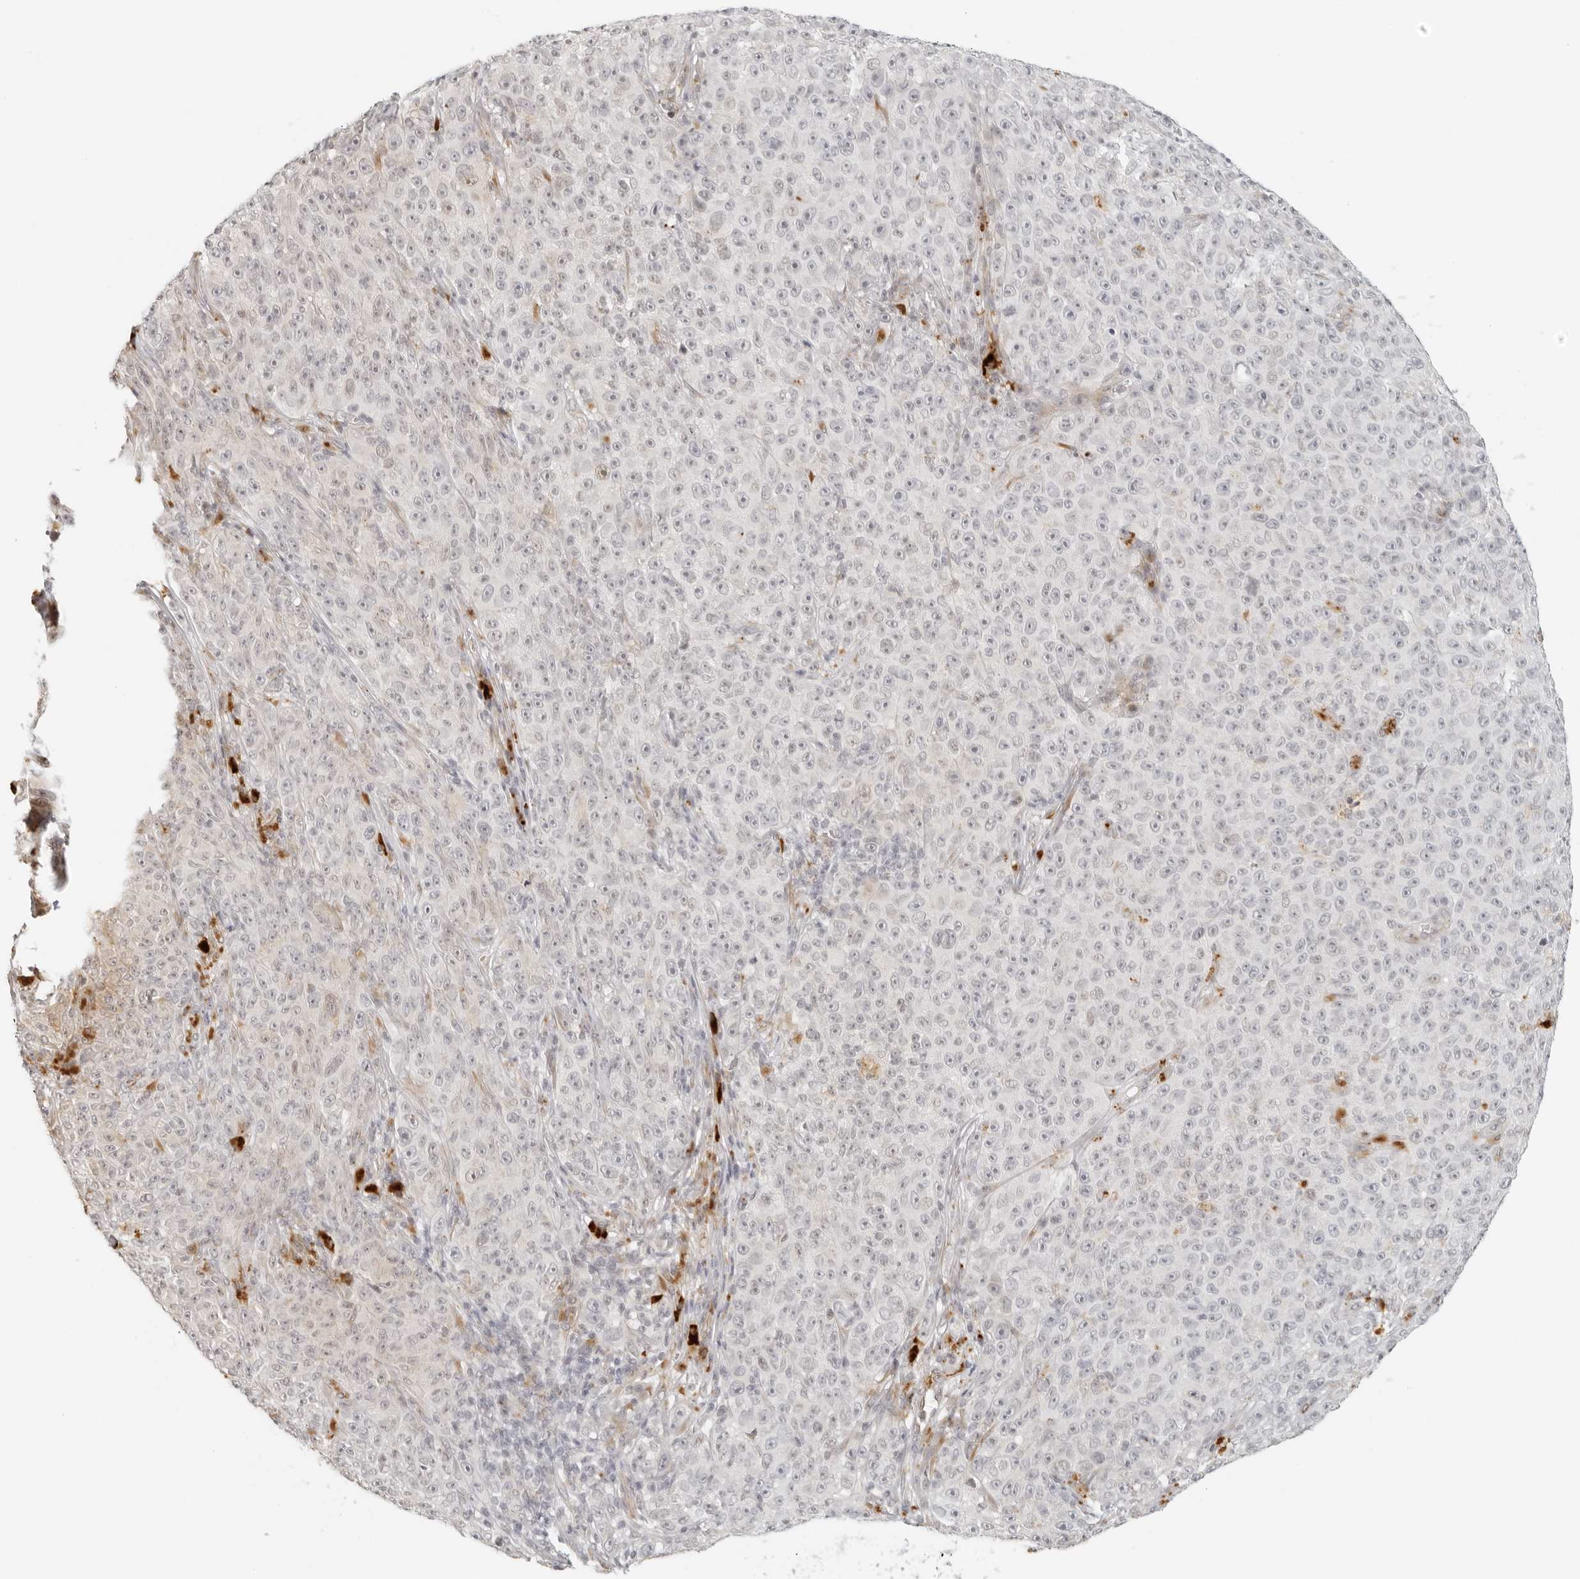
{"staining": {"intensity": "negative", "quantity": "none", "location": "none"}, "tissue": "melanoma", "cell_type": "Tumor cells", "image_type": "cancer", "snomed": [{"axis": "morphology", "description": "Malignant melanoma, NOS"}, {"axis": "topography", "description": "Skin"}], "caption": "Immunohistochemistry (IHC) of human malignant melanoma demonstrates no positivity in tumor cells.", "gene": "ZNF678", "patient": {"sex": "female", "age": 82}}